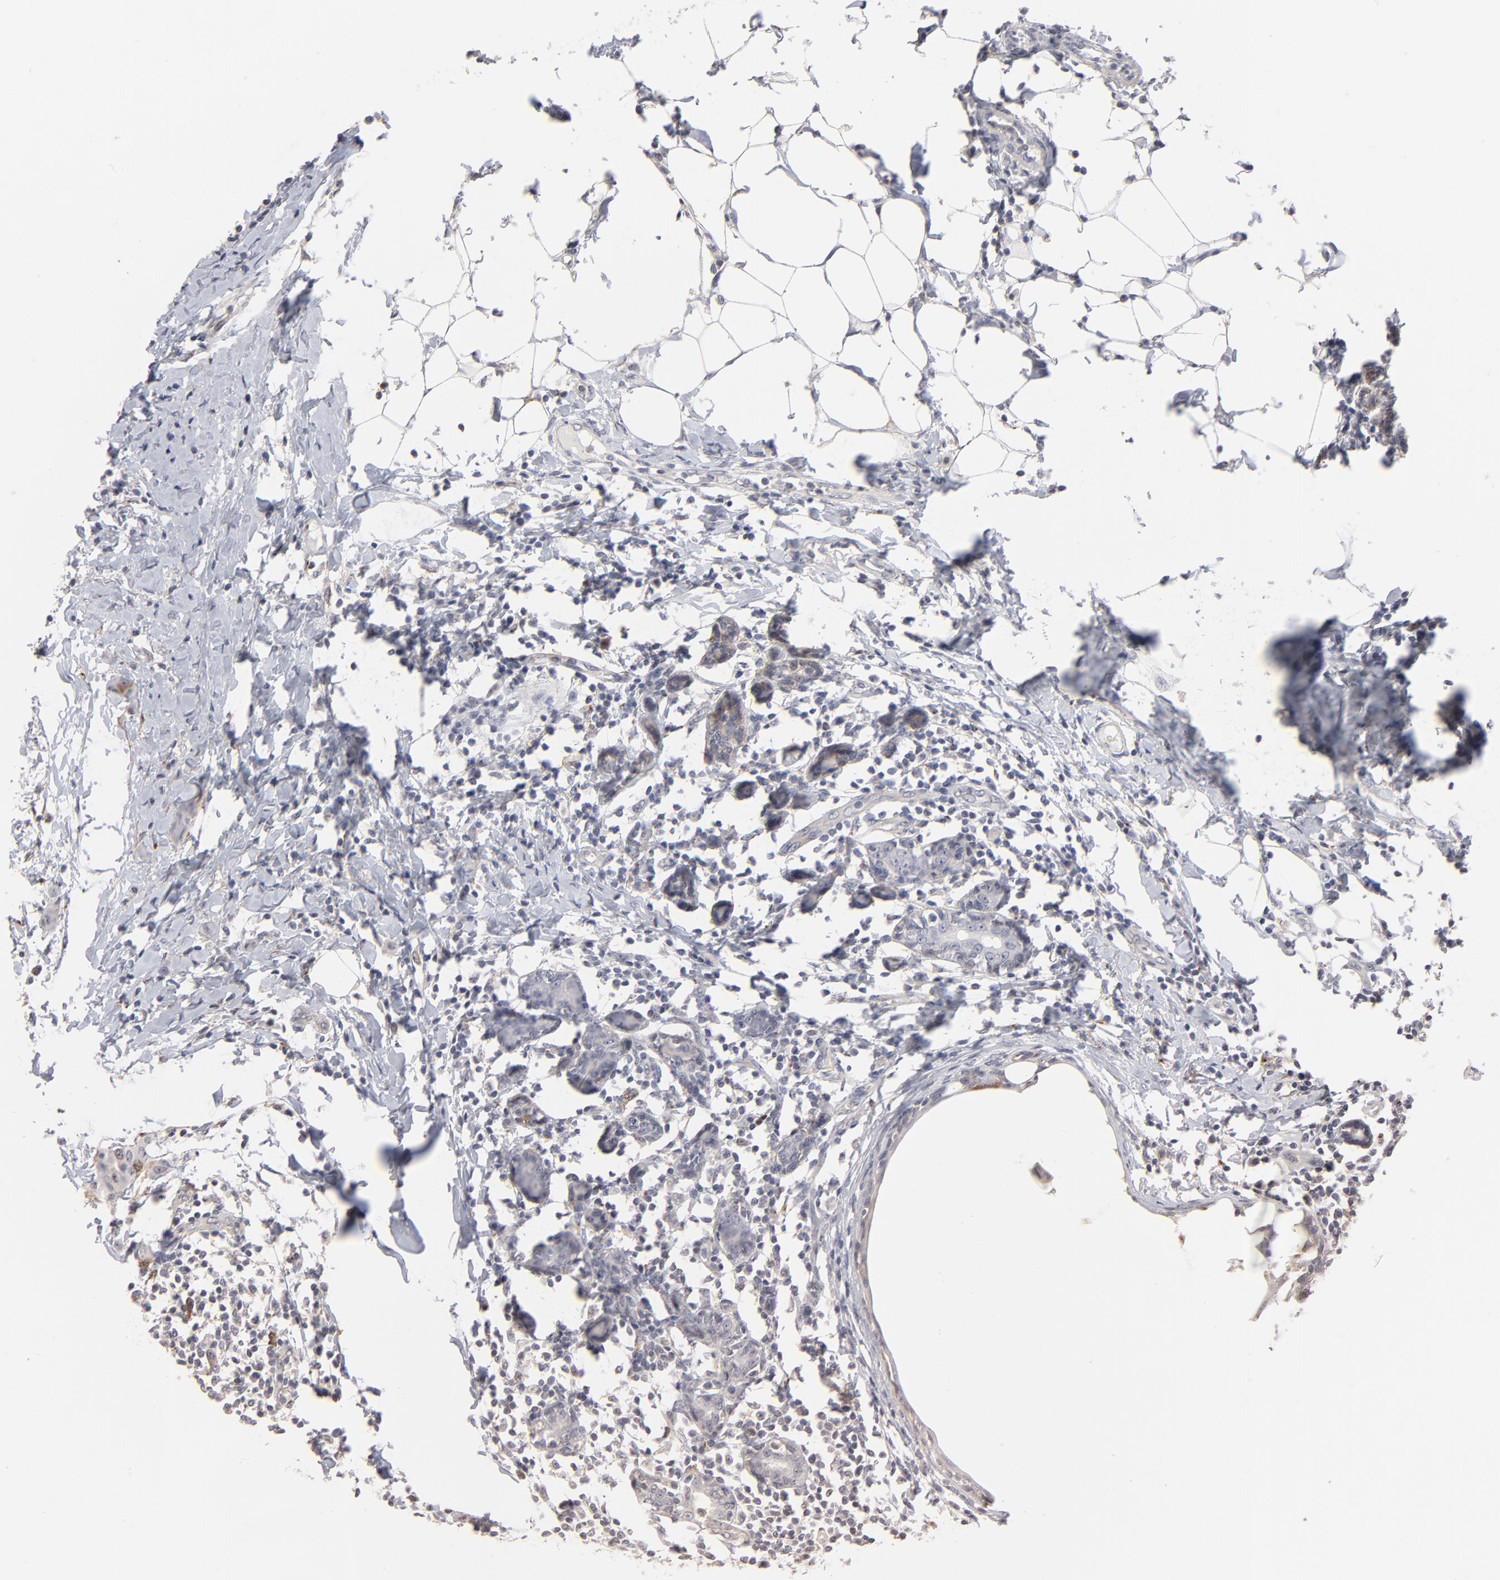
{"staining": {"intensity": "negative", "quantity": "none", "location": "none"}, "tissue": "breast cancer", "cell_type": "Tumor cells", "image_type": "cancer", "snomed": [{"axis": "morphology", "description": "Duct carcinoma"}, {"axis": "topography", "description": "Breast"}], "caption": "IHC histopathology image of neoplastic tissue: human breast invasive ductal carcinoma stained with DAB shows no significant protein expression in tumor cells.", "gene": "AURKA", "patient": {"sex": "female", "age": 40}}